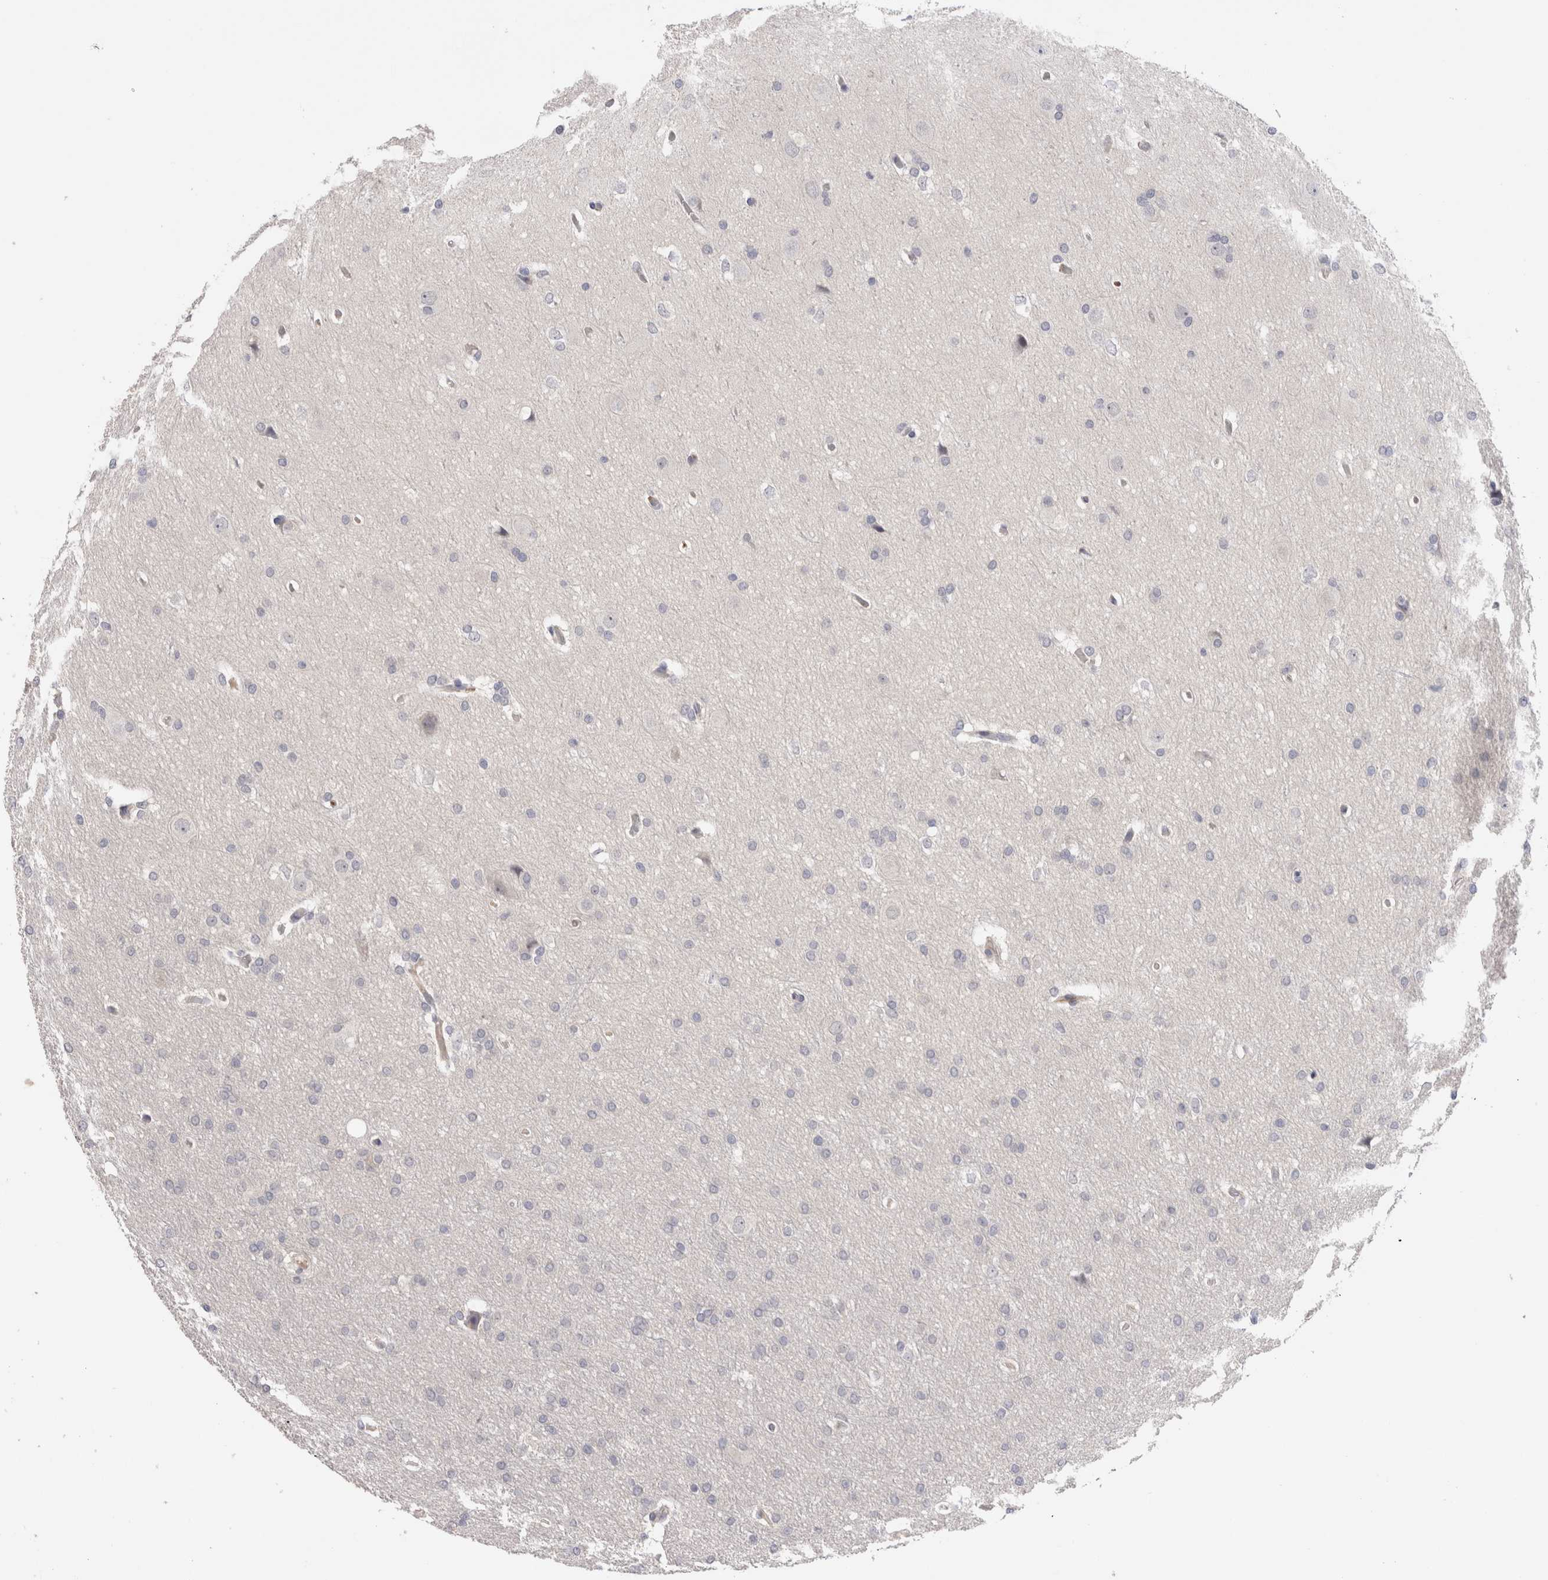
{"staining": {"intensity": "negative", "quantity": "none", "location": "none"}, "tissue": "glioma", "cell_type": "Tumor cells", "image_type": "cancer", "snomed": [{"axis": "morphology", "description": "Glioma, malignant, Low grade"}, {"axis": "topography", "description": "Brain"}], "caption": "This micrograph is of glioma stained with immunohistochemistry (IHC) to label a protein in brown with the nuclei are counter-stained blue. There is no positivity in tumor cells.", "gene": "CRYBG1", "patient": {"sex": "female", "age": 37}}